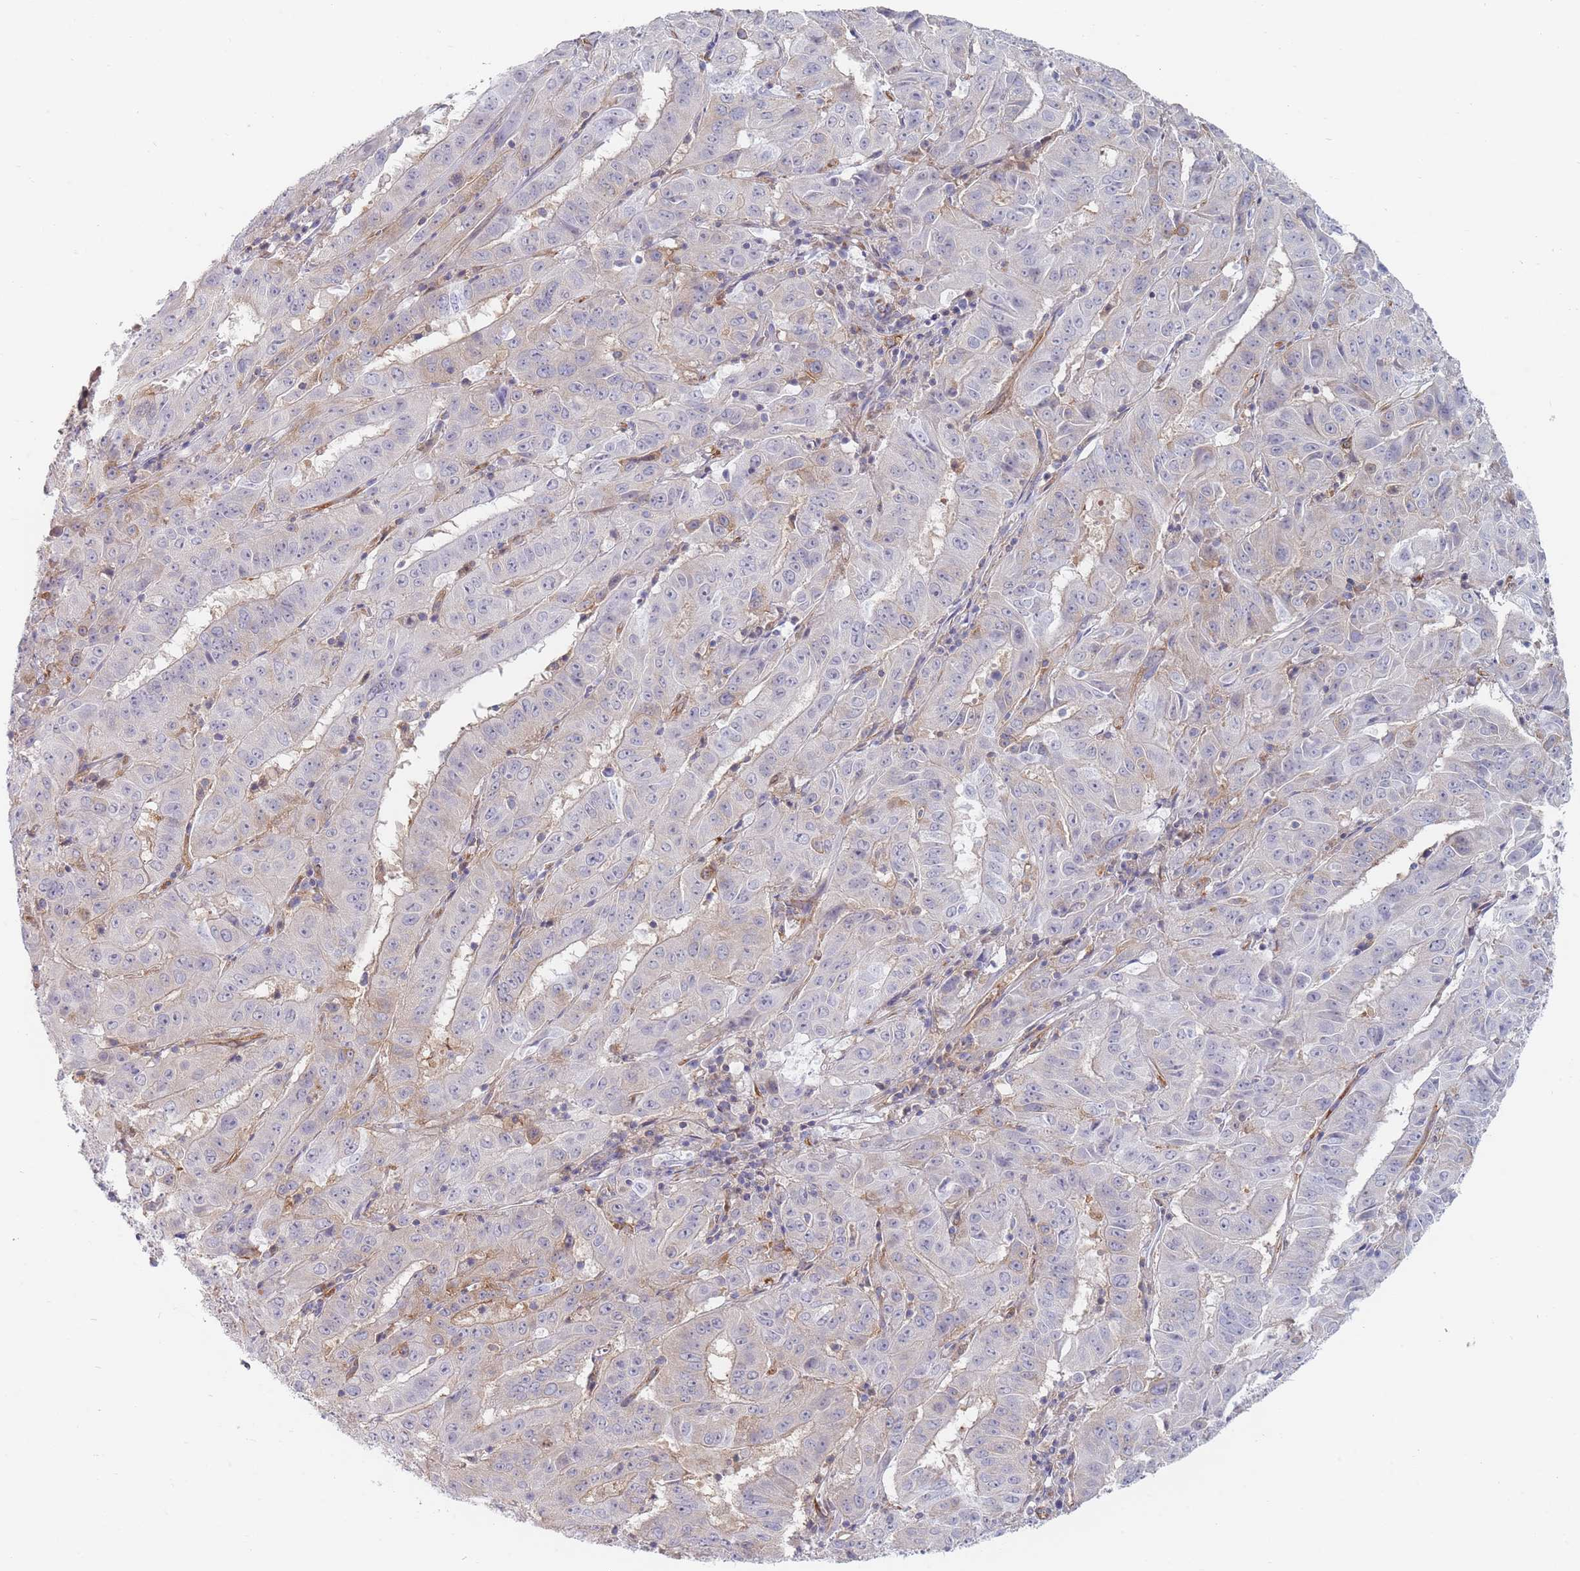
{"staining": {"intensity": "negative", "quantity": "none", "location": "none"}, "tissue": "pancreatic cancer", "cell_type": "Tumor cells", "image_type": "cancer", "snomed": [{"axis": "morphology", "description": "Adenocarcinoma, NOS"}, {"axis": "topography", "description": "Pancreas"}], "caption": "Tumor cells show no significant positivity in pancreatic cancer (adenocarcinoma).", "gene": "MAP1S", "patient": {"sex": "male", "age": 63}}